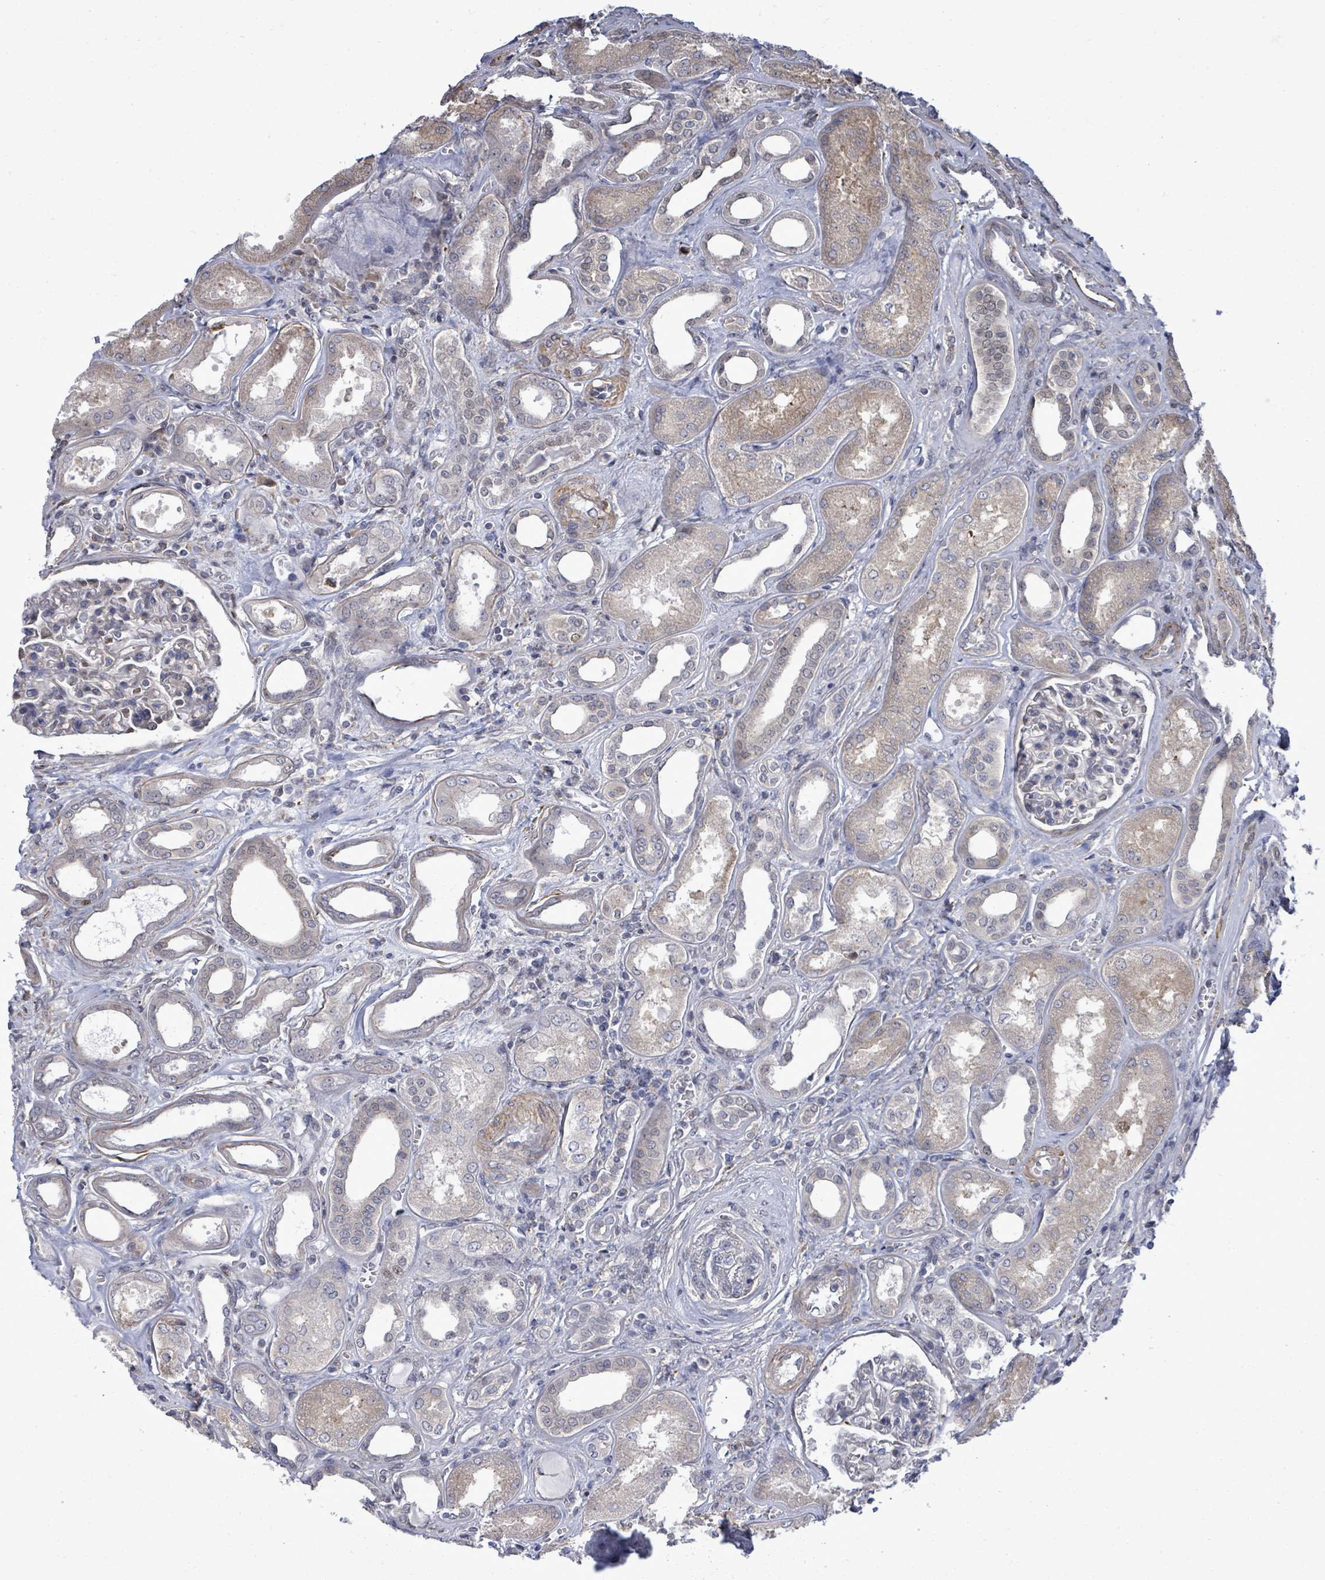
{"staining": {"intensity": "negative", "quantity": "none", "location": "none"}, "tissue": "kidney", "cell_type": "Cells in glomeruli", "image_type": "normal", "snomed": [{"axis": "morphology", "description": "Normal tissue, NOS"}, {"axis": "morphology", "description": "Adenocarcinoma, NOS"}, {"axis": "topography", "description": "Kidney"}], "caption": "A high-resolution histopathology image shows IHC staining of normal kidney, which demonstrates no significant staining in cells in glomeruli. (DAB (3,3'-diaminobenzidine) IHC, high magnification).", "gene": "PAPSS1", "patient": {"sex": "female", "age": 68}}